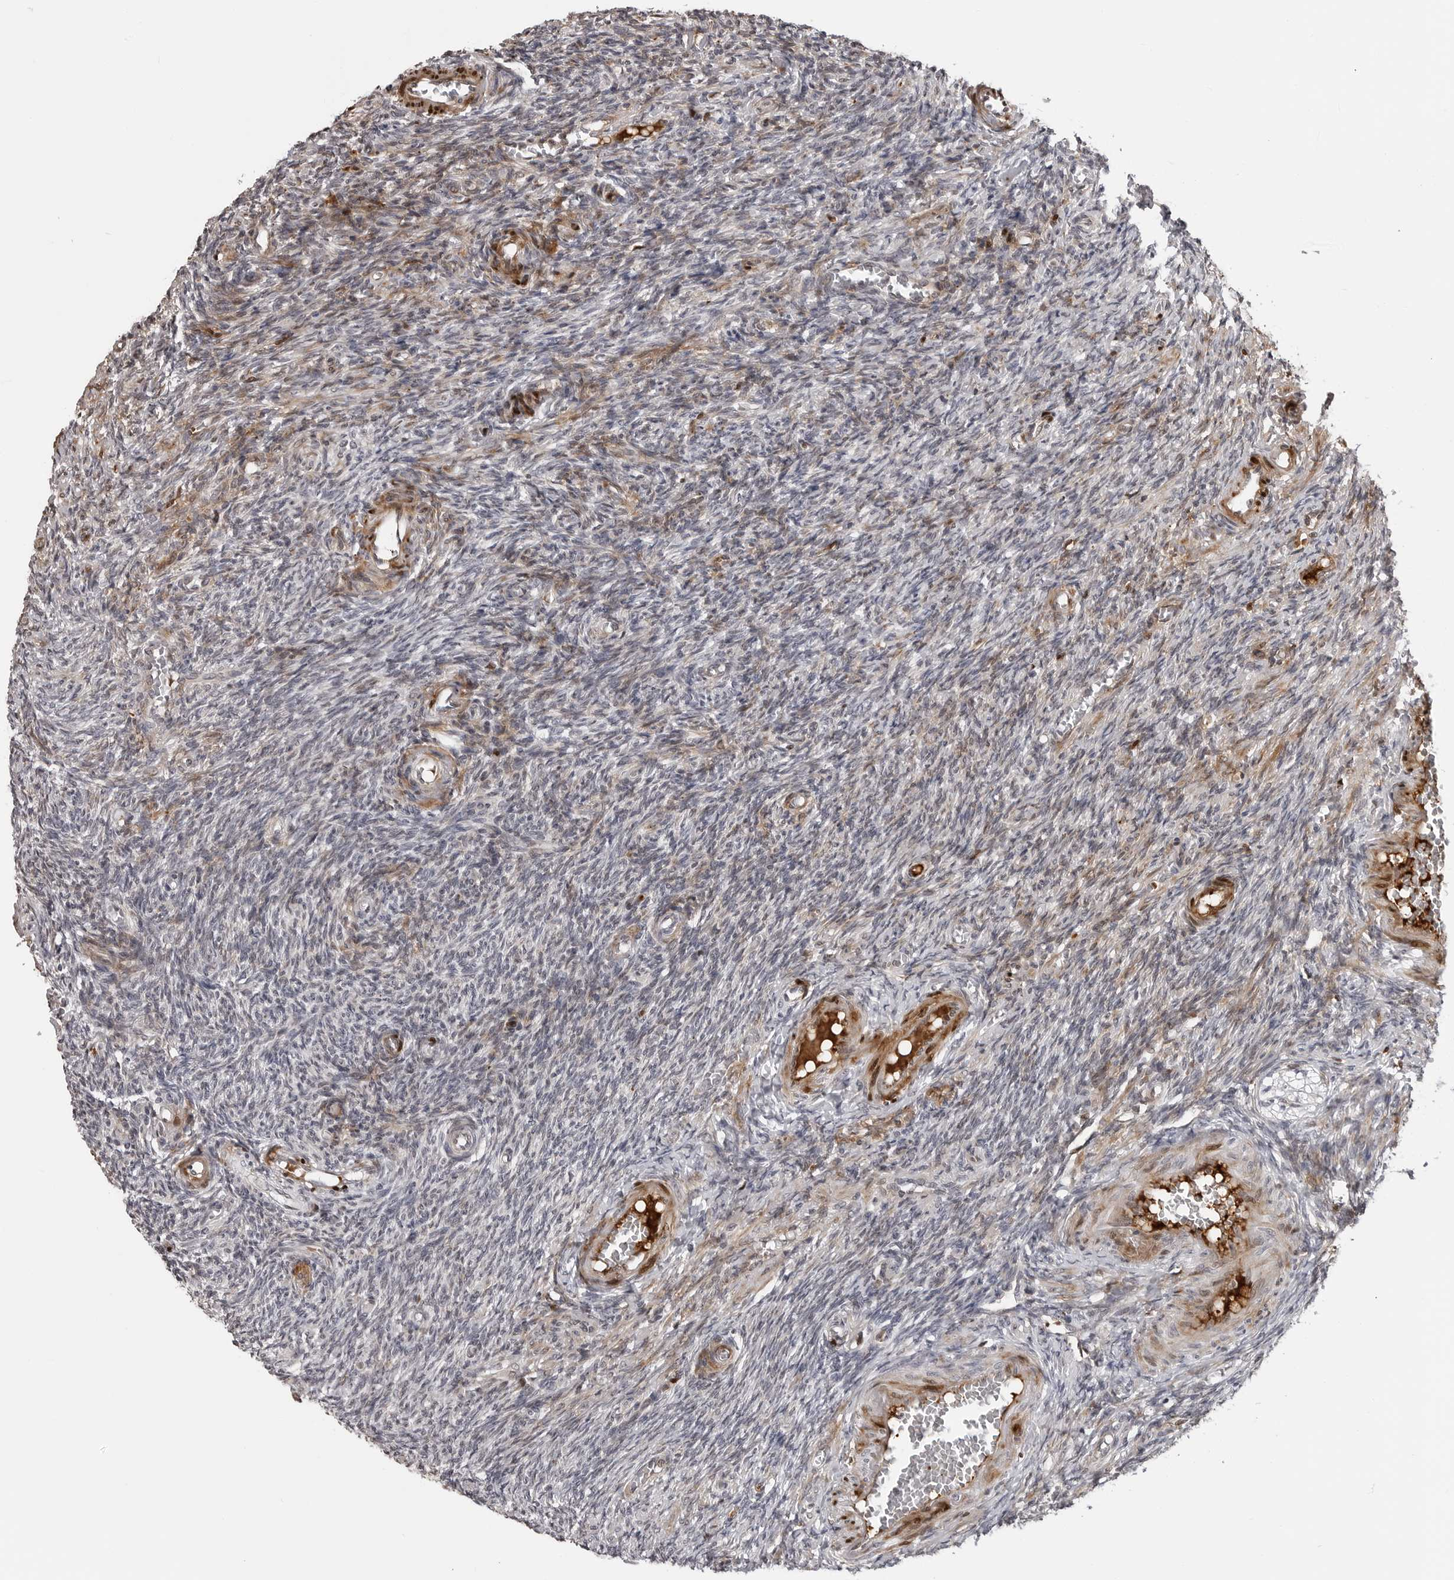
{"staining": {"intensity": "weak", "quantity": "<25%", "location": "cytoplasmic/membranous"}, "tissue": "ovary", "cell_type": "Ovarian stroma cells", "image_type": "normal", "snomed": [{"axis": "morphology", "description": "Normal tissue, NOS"}, {"axis": "topography", "description": "Ovary"}], "caption": "Ovary stained for a protein using immunohistochemistry (IHC) displays no positivity ovarian stroma cells.", "gene": "CXCR5", "patient": {"sex": "female", "age": 27}}